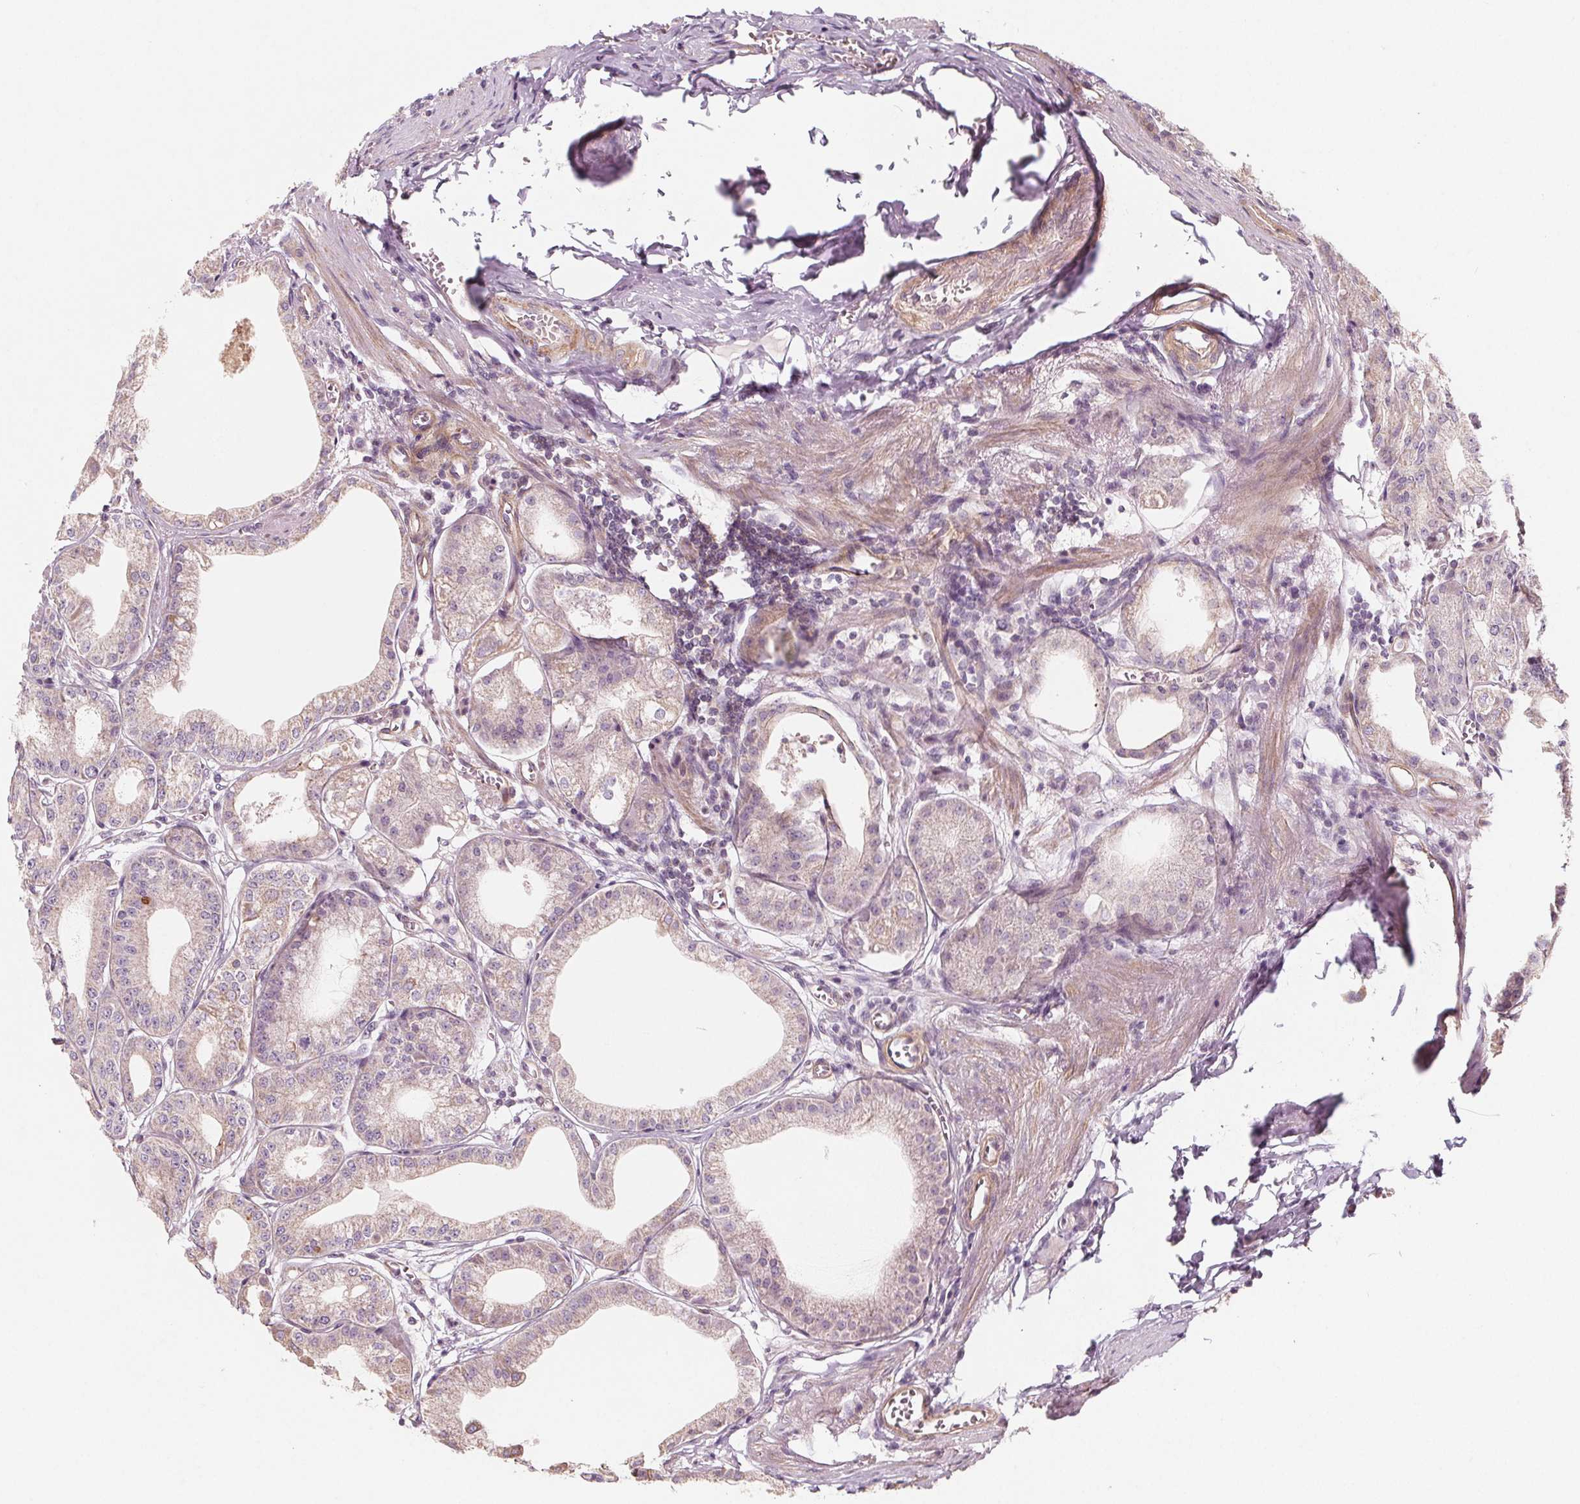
{"staining": {"intensity": "moderate", "quantity": "25%-75%", "location": "cytoplasmic/membranous"}, "tissue": "stomach", "cell_type": "Glandular cells", "image_type": "normal", "snomed": [{"axis": "morphology", "description": "Normal tissue, NOS"}, {"axis": "topography", "description": "Stomach, lower"}], "caption": "Approximately 25%-75% of glandular cells in benign stomach display moderate cytoplasmic/membranous protein positivity as visualized by brown immunohistochemical staining.", "gene": "ADAM33", "patient": {"sex": "male", "age": 71}}